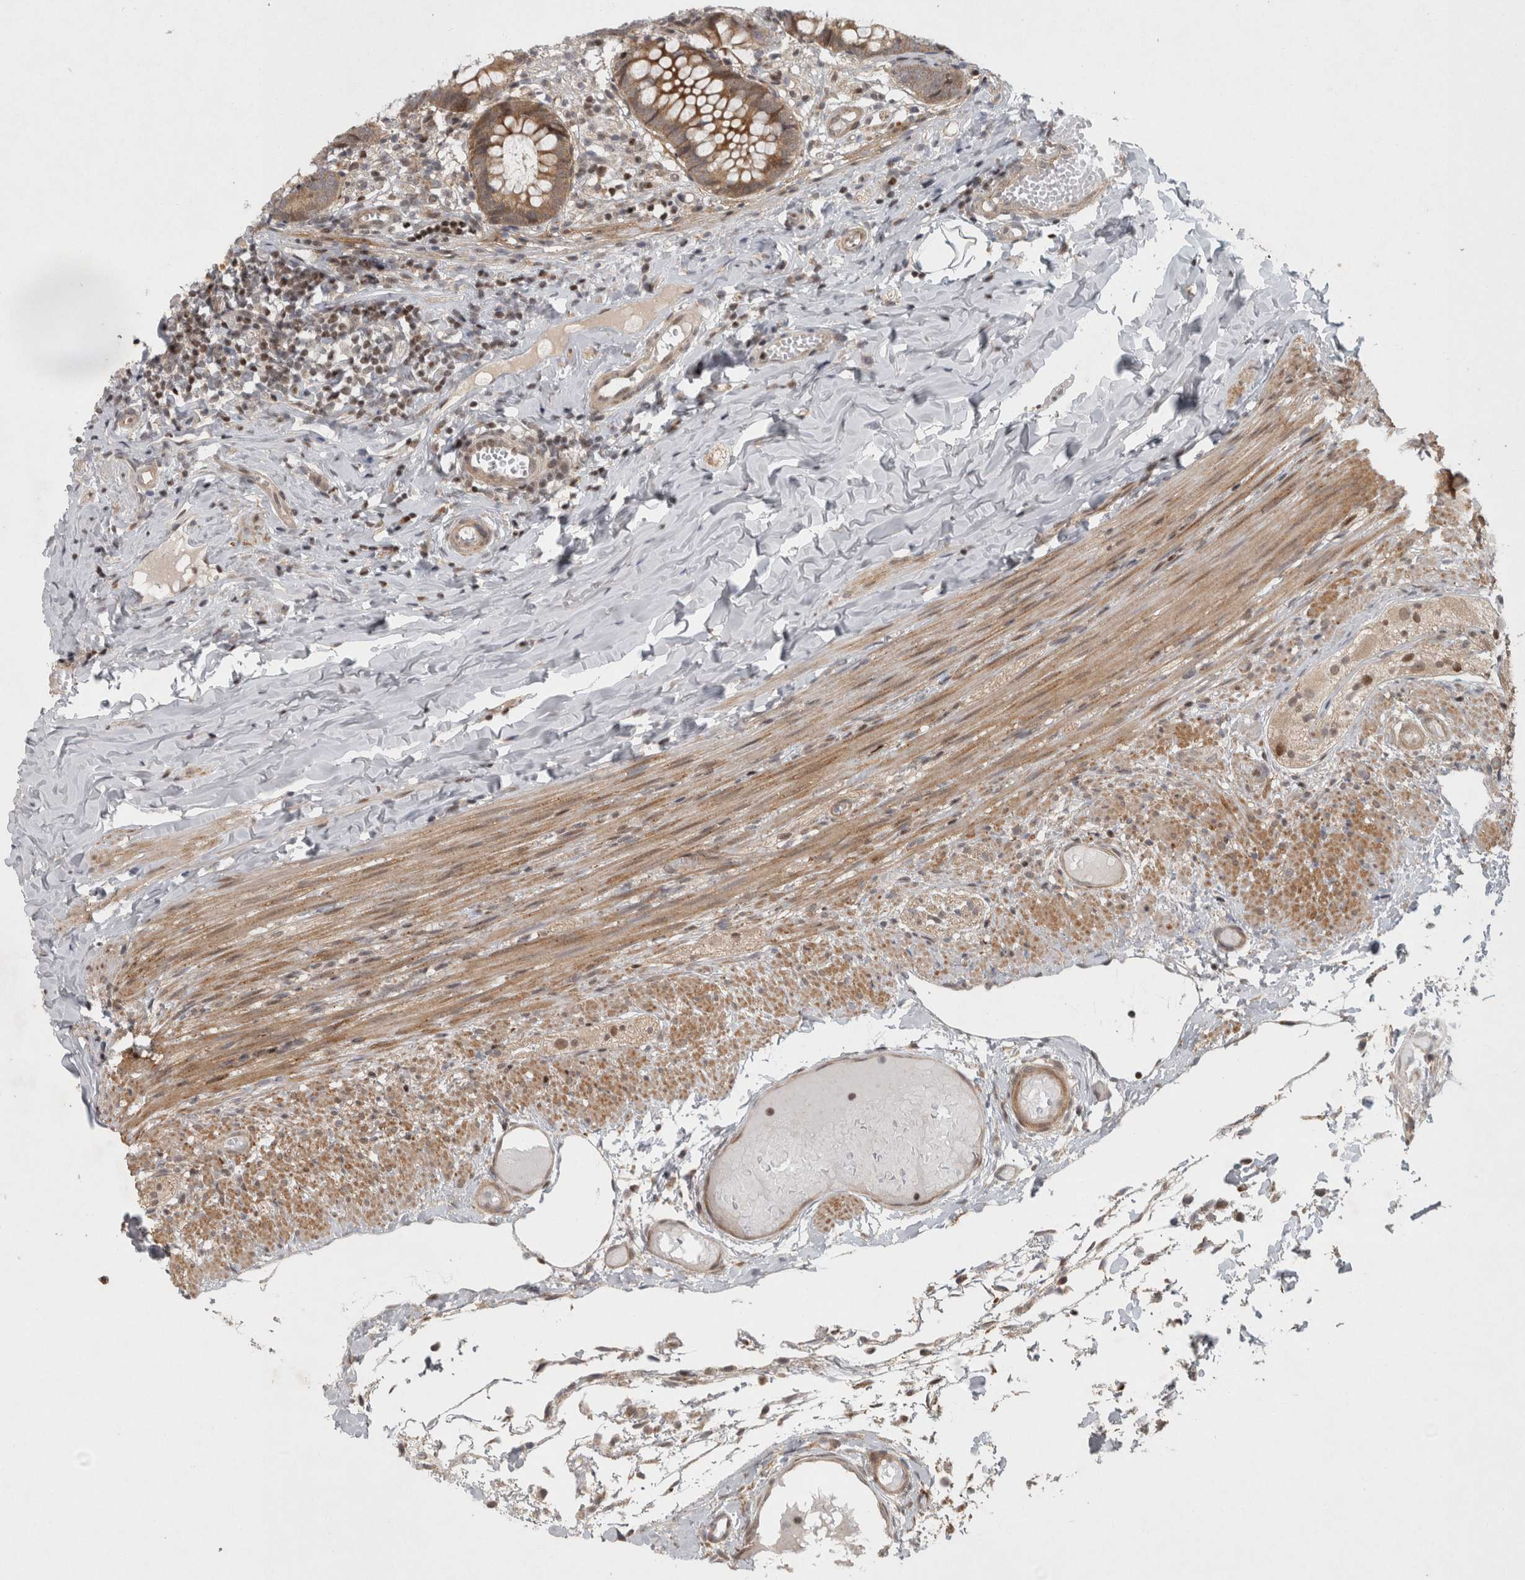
{"staining": {"intensity": "moderate", "quantity": ">75%", "location": "cytoplasmic/membranous"}, "tissue": "appendix", "cell_type": "Glandular cells", "image_type": "normal", "snomed": [{"axis": "morphology", "description": "Normal tissue, NOS"}, {"axis": "topography", "description": "Appendix"}], "caption": "IHC of normal appendix demonstrates medium levels of moderate cytoplasmic/membranous expression in approximately >75% of glandular cells.", "gene": "KDM8", "patient": {"sex": "male", "age": 8}}